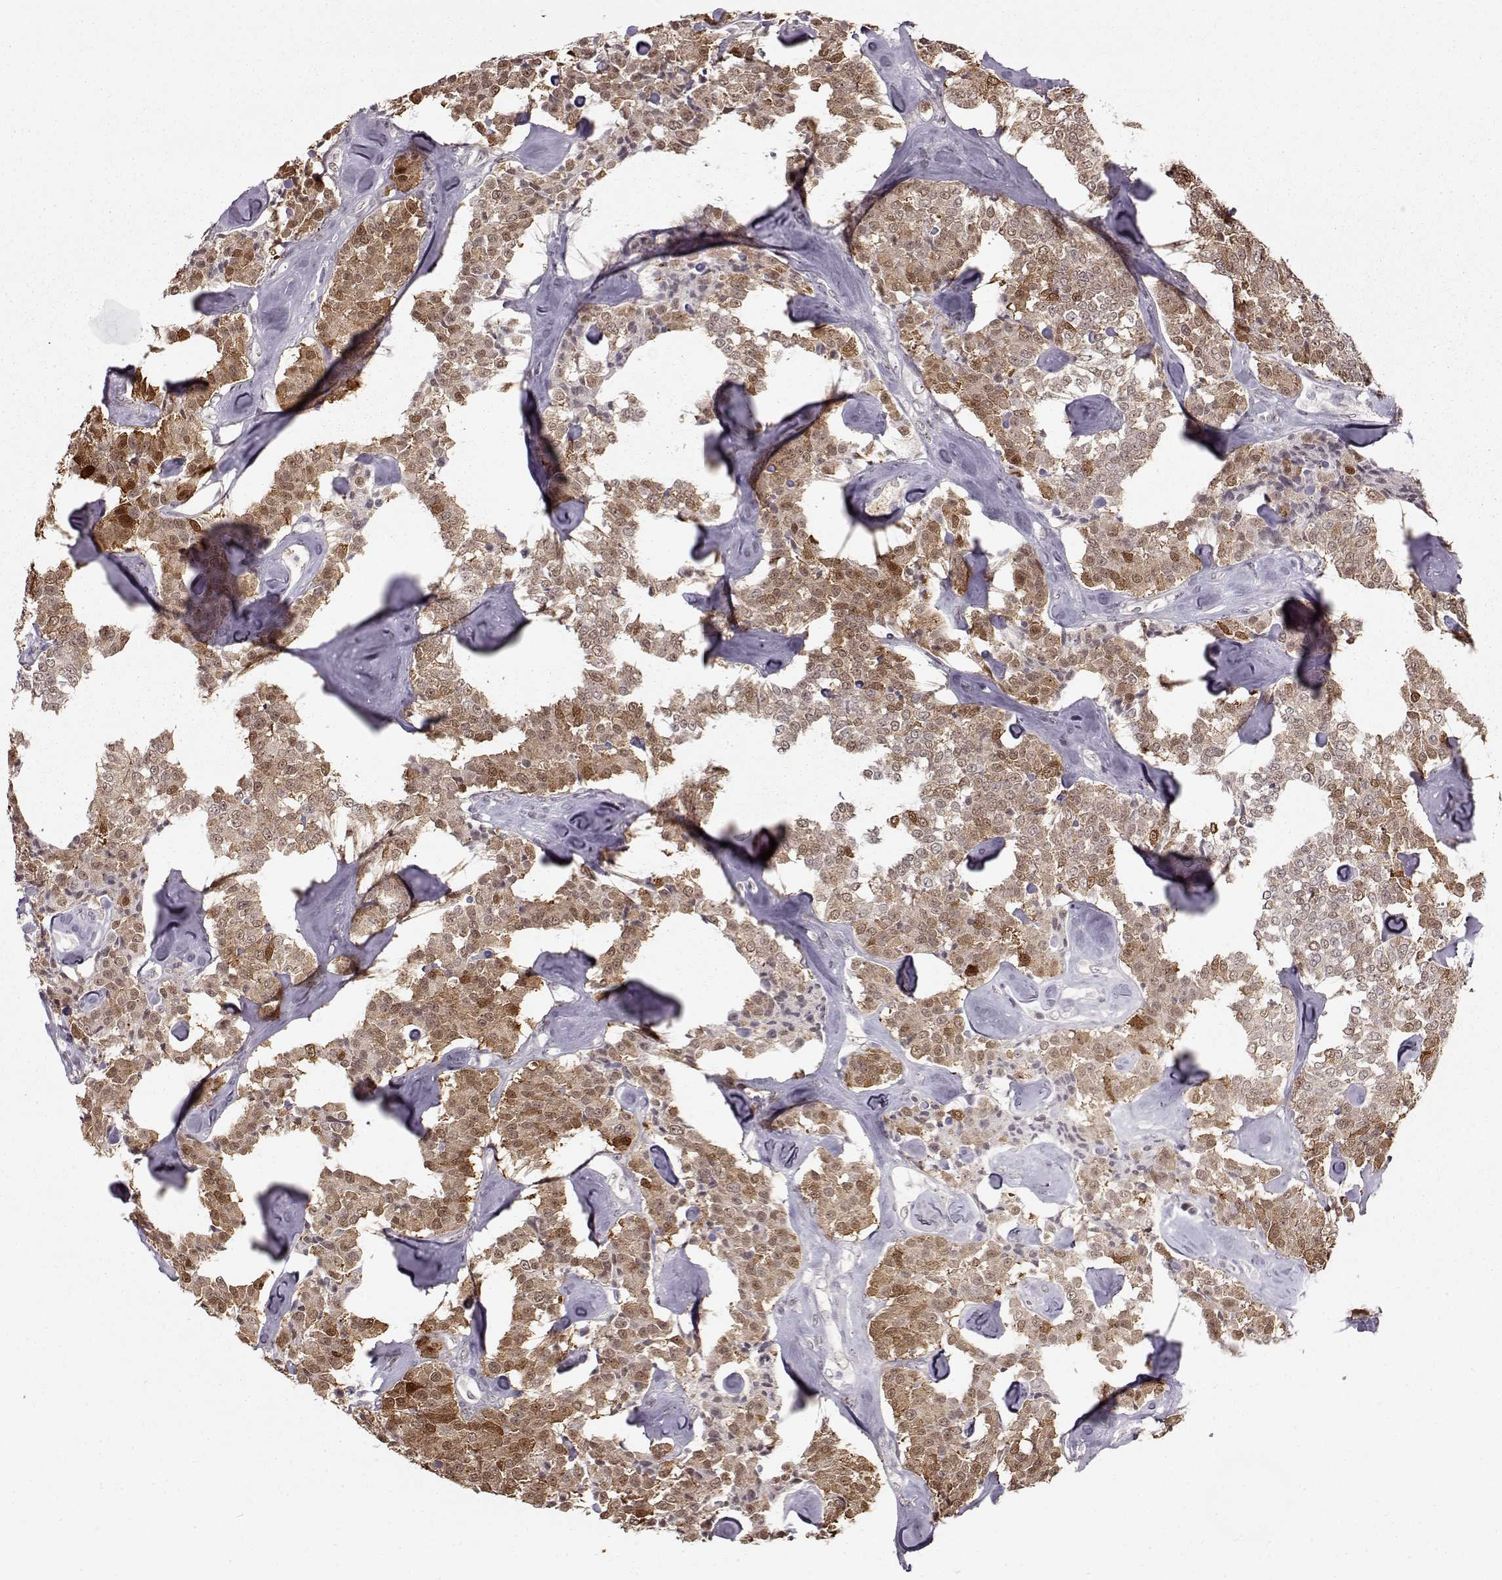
{"staining": {"intensity": "moderate", "quantity": ">75%", "location": "cytoplasmic/membranous,nuclear"}, "tissue": "carcinoid", "cell_type": "Tumor cells", "image_type": "cancer", "snomed": [{"axis": "morphology", "description": "Carcinoid, malignant, NOS"}, {"axis": "topography", "description": "Pancreas"}], "caption": "IHC micrograph of neoplastic tissue: carcinoid stained using immunohistochemistry shows medium levels of moderate protein expression localized specifically in the cytoplasmic/membranous and nuclear of tumor cells, appearing as a cytoplasmic/membranous and nuclear brown color.", "gene": "PCP4", "patient": {"sex": "male", "age": 41}}